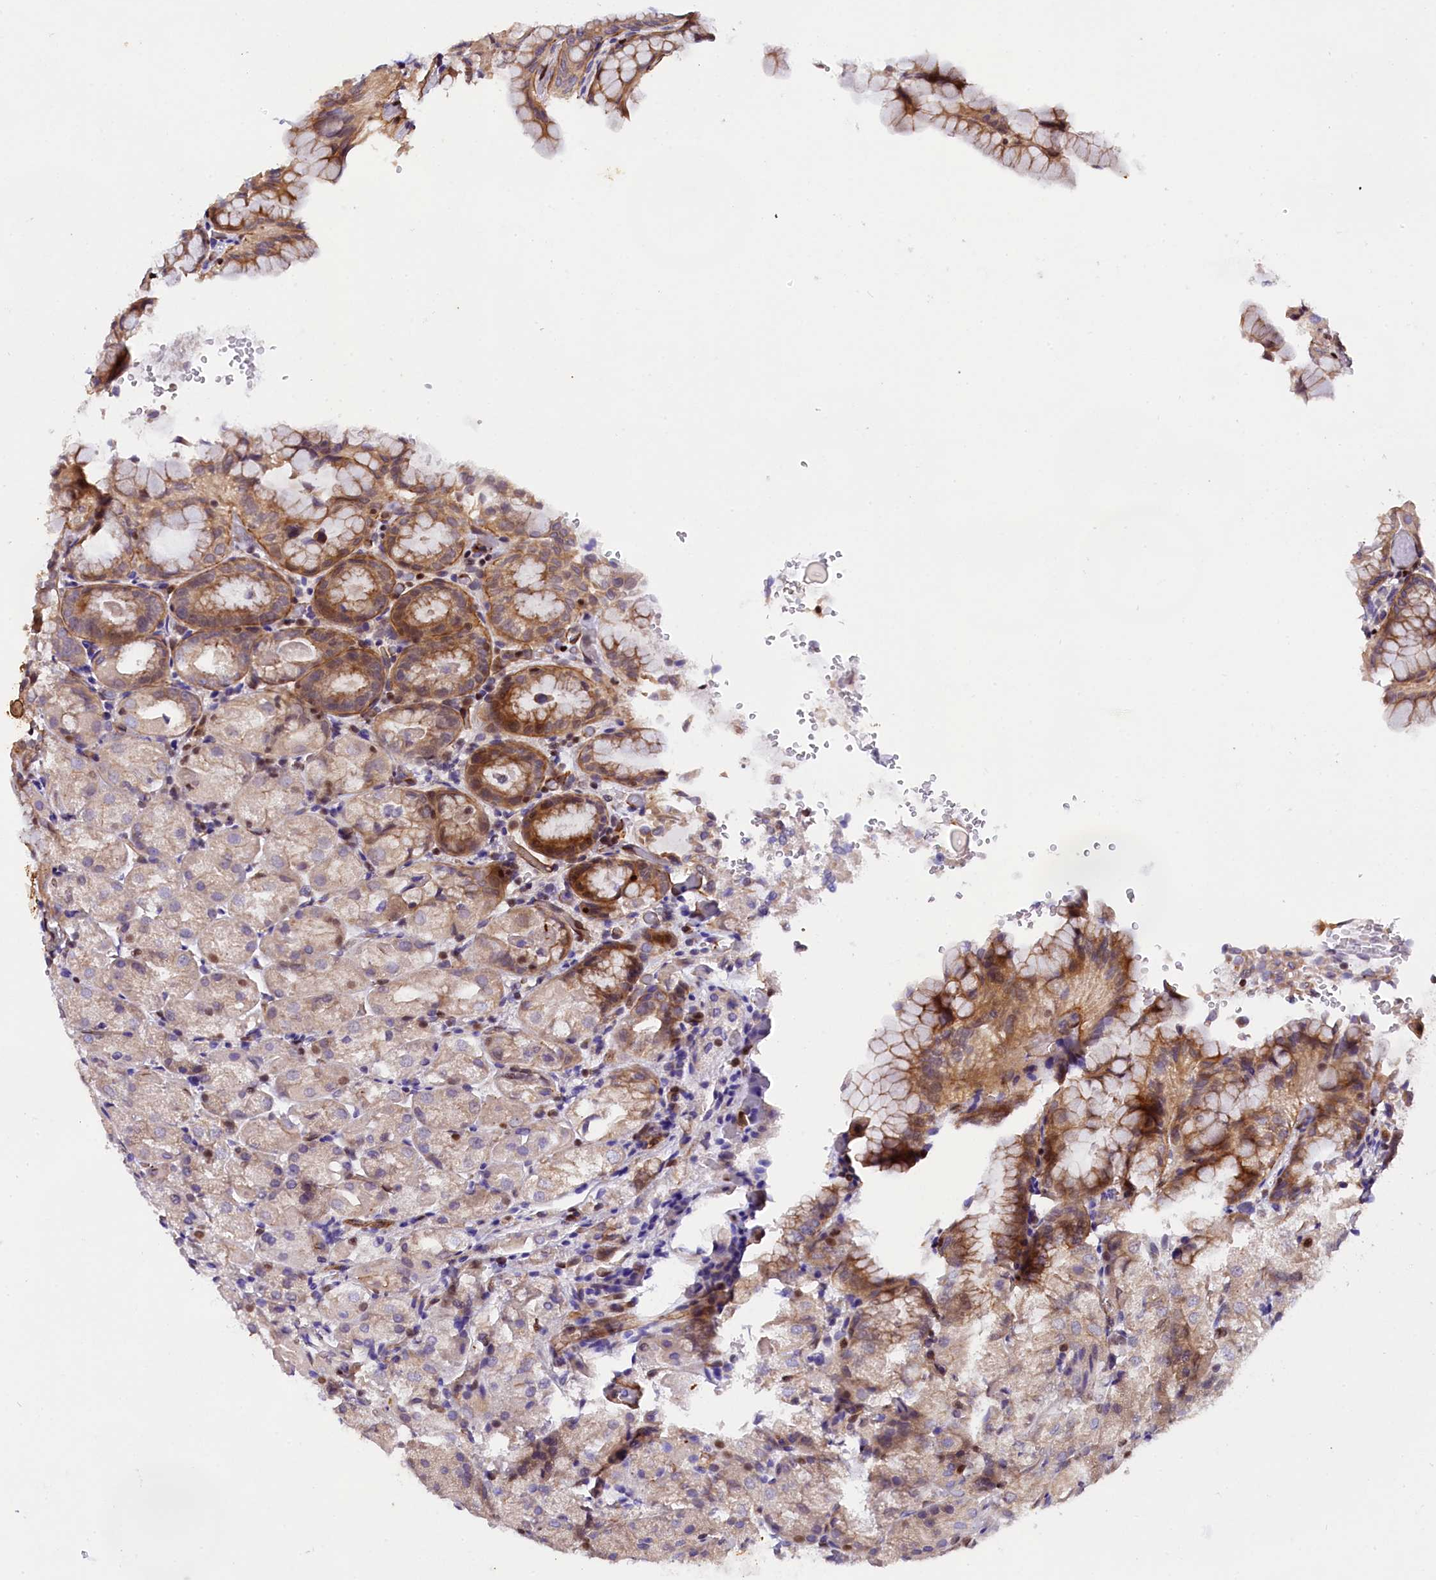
{"staining": {"intensity": "moderate", "quantity": "<25%", "location": "cytoplasmic/membranous"}, "tissue": "stomach", "cell_type": "Glandular cells", "image_type": "normal", "snomed": [{"axis": "morphology", "description": "Normal tissue, NOS"}, {"axis": "topography", "description": "Stomach, upper"}, {"axis": "topography", "description": "Stomach, lower"}], "caption": "A low amount of moderate cytoplasmic/membranous expression is seen in approximately <25% of glandular cells in unremarkable stomach.", "gene": "SP4", "patient": {"sex": "male", "age": 62}}